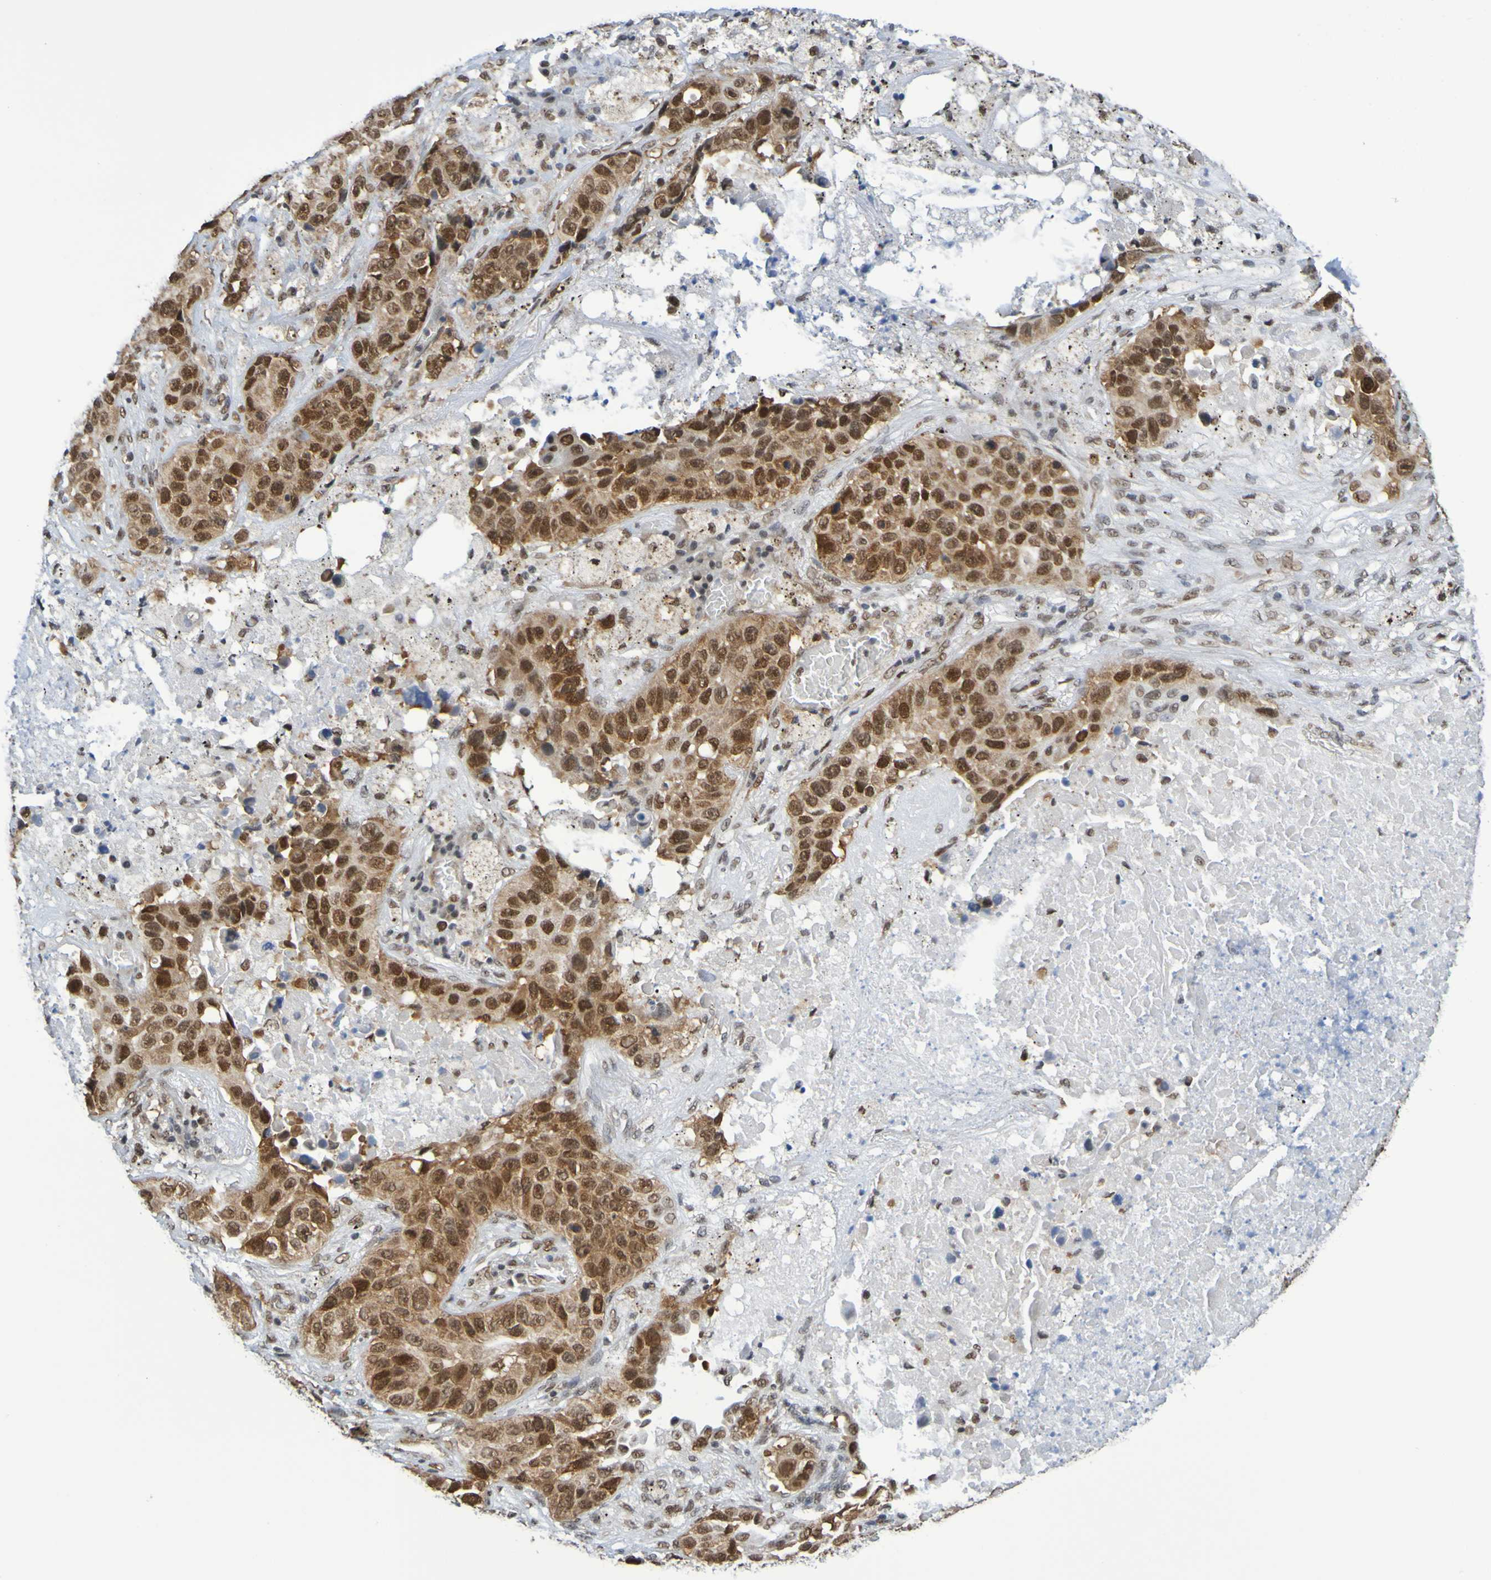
{"staining": {"intensity": "strong", "quantity": ">75%", "location": "nuclear"}, "tissue": "lung cancer", "cell_type": "Tumor cells", "image_type": "cancer", "snomed": [{"axis": "morphology", "description": "Squamous cell carcinoma, NOS"}, {"axis": "topography", "description": "Lung"}], "caption": "Protein staining reveals strong nuclear staining in approximately >75% of tumor cells in lung cancer (squamous cell carcinoma).", "gene": "HDAC2", "patient": {"sex": "male", "age": 57}}